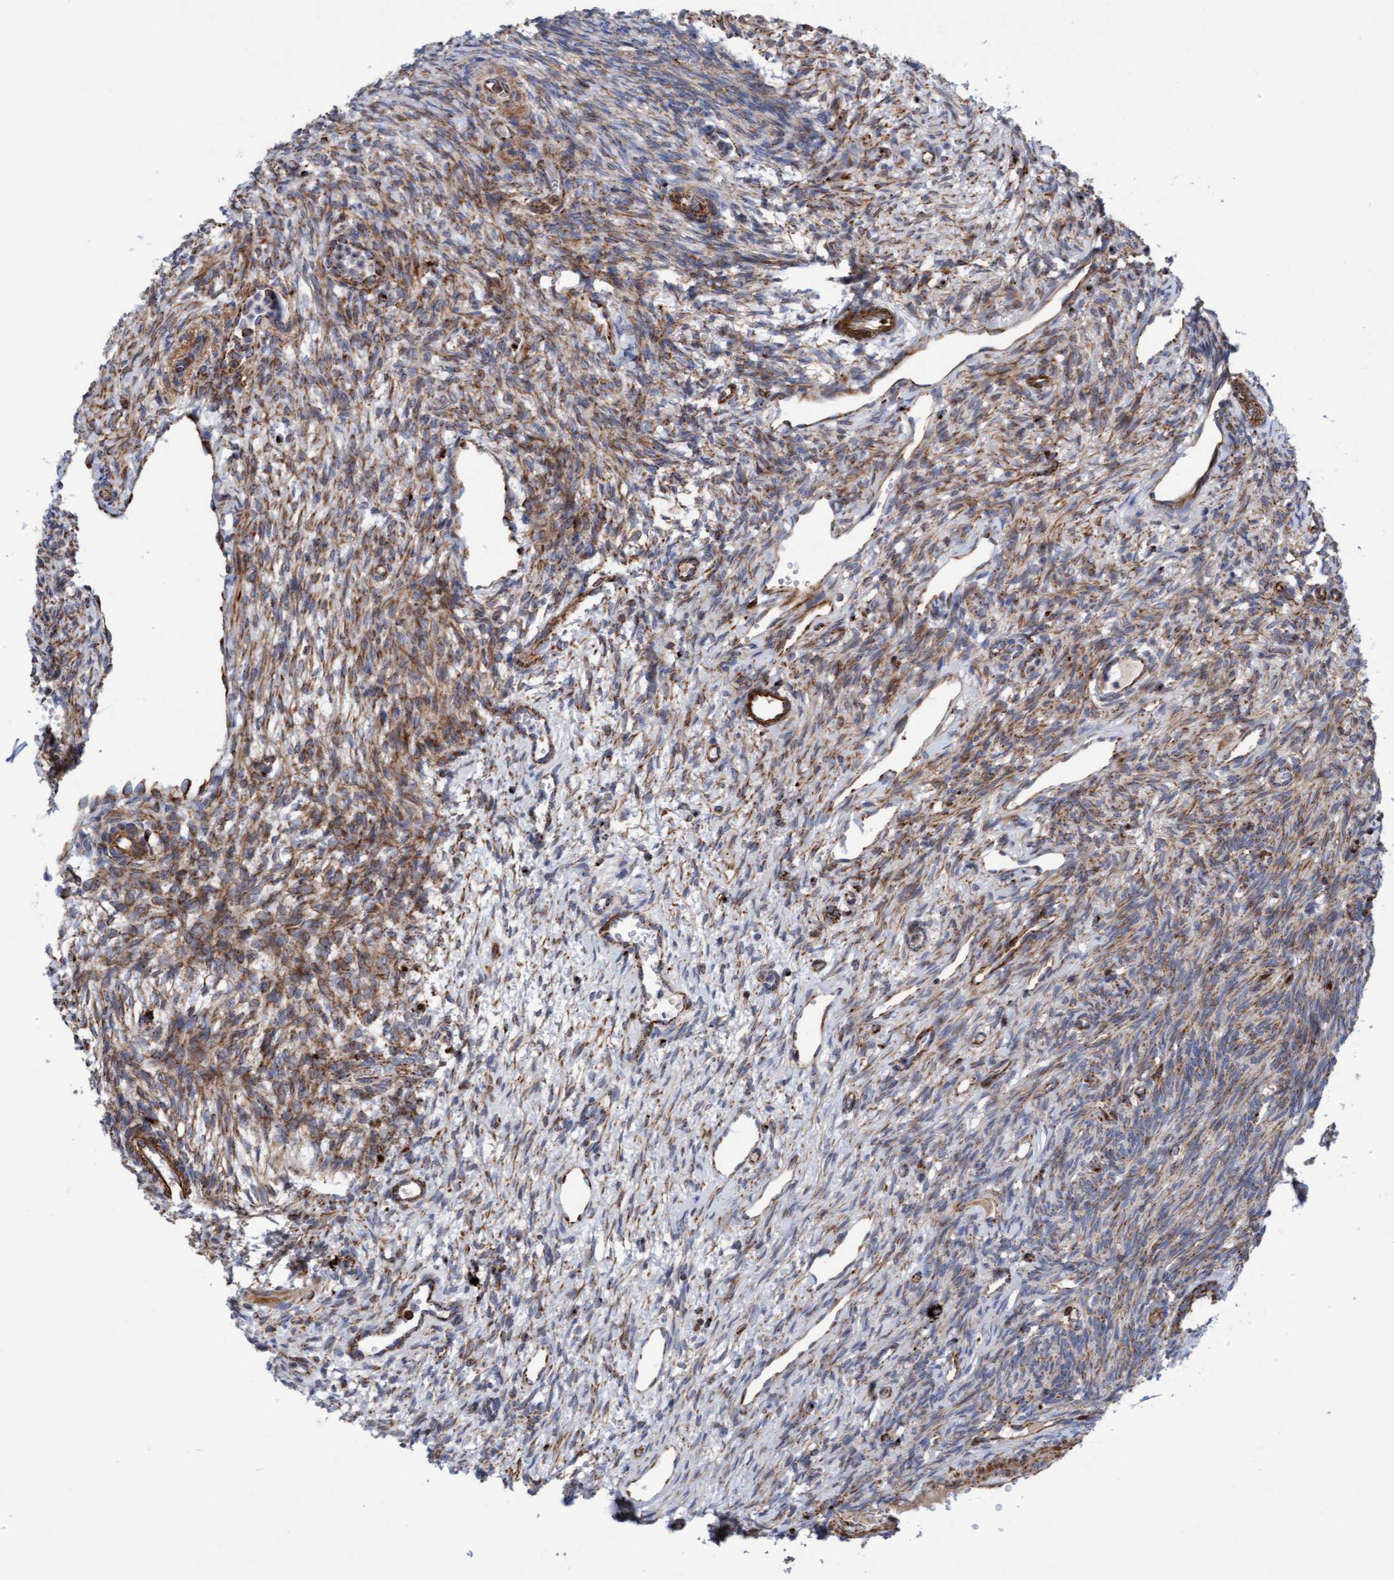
{"staining": {"intensity": "moderate", "quantity": "25%-75%", "location": "cytoplasmic/membranous"}, "tissue": "ovary", "cell_type": "Ovarian stroma cells", "image_type": "normal", "snomed": [{"axis": "morphology", "description": "Normal tissue, NOS"}, {"axis": "topography", "description": "Ovary"}], "caption": "Ovary stained for a protein exhibits moderate cytoplasmic/membranous positivity in ovarian stroma cells. (DAB (3,3'-diaminobenzidine) = brown stain, brightfield microscopy at high magnification).", "gene": "GGTA1", "patient": {"sex": "female", "age": 33}}